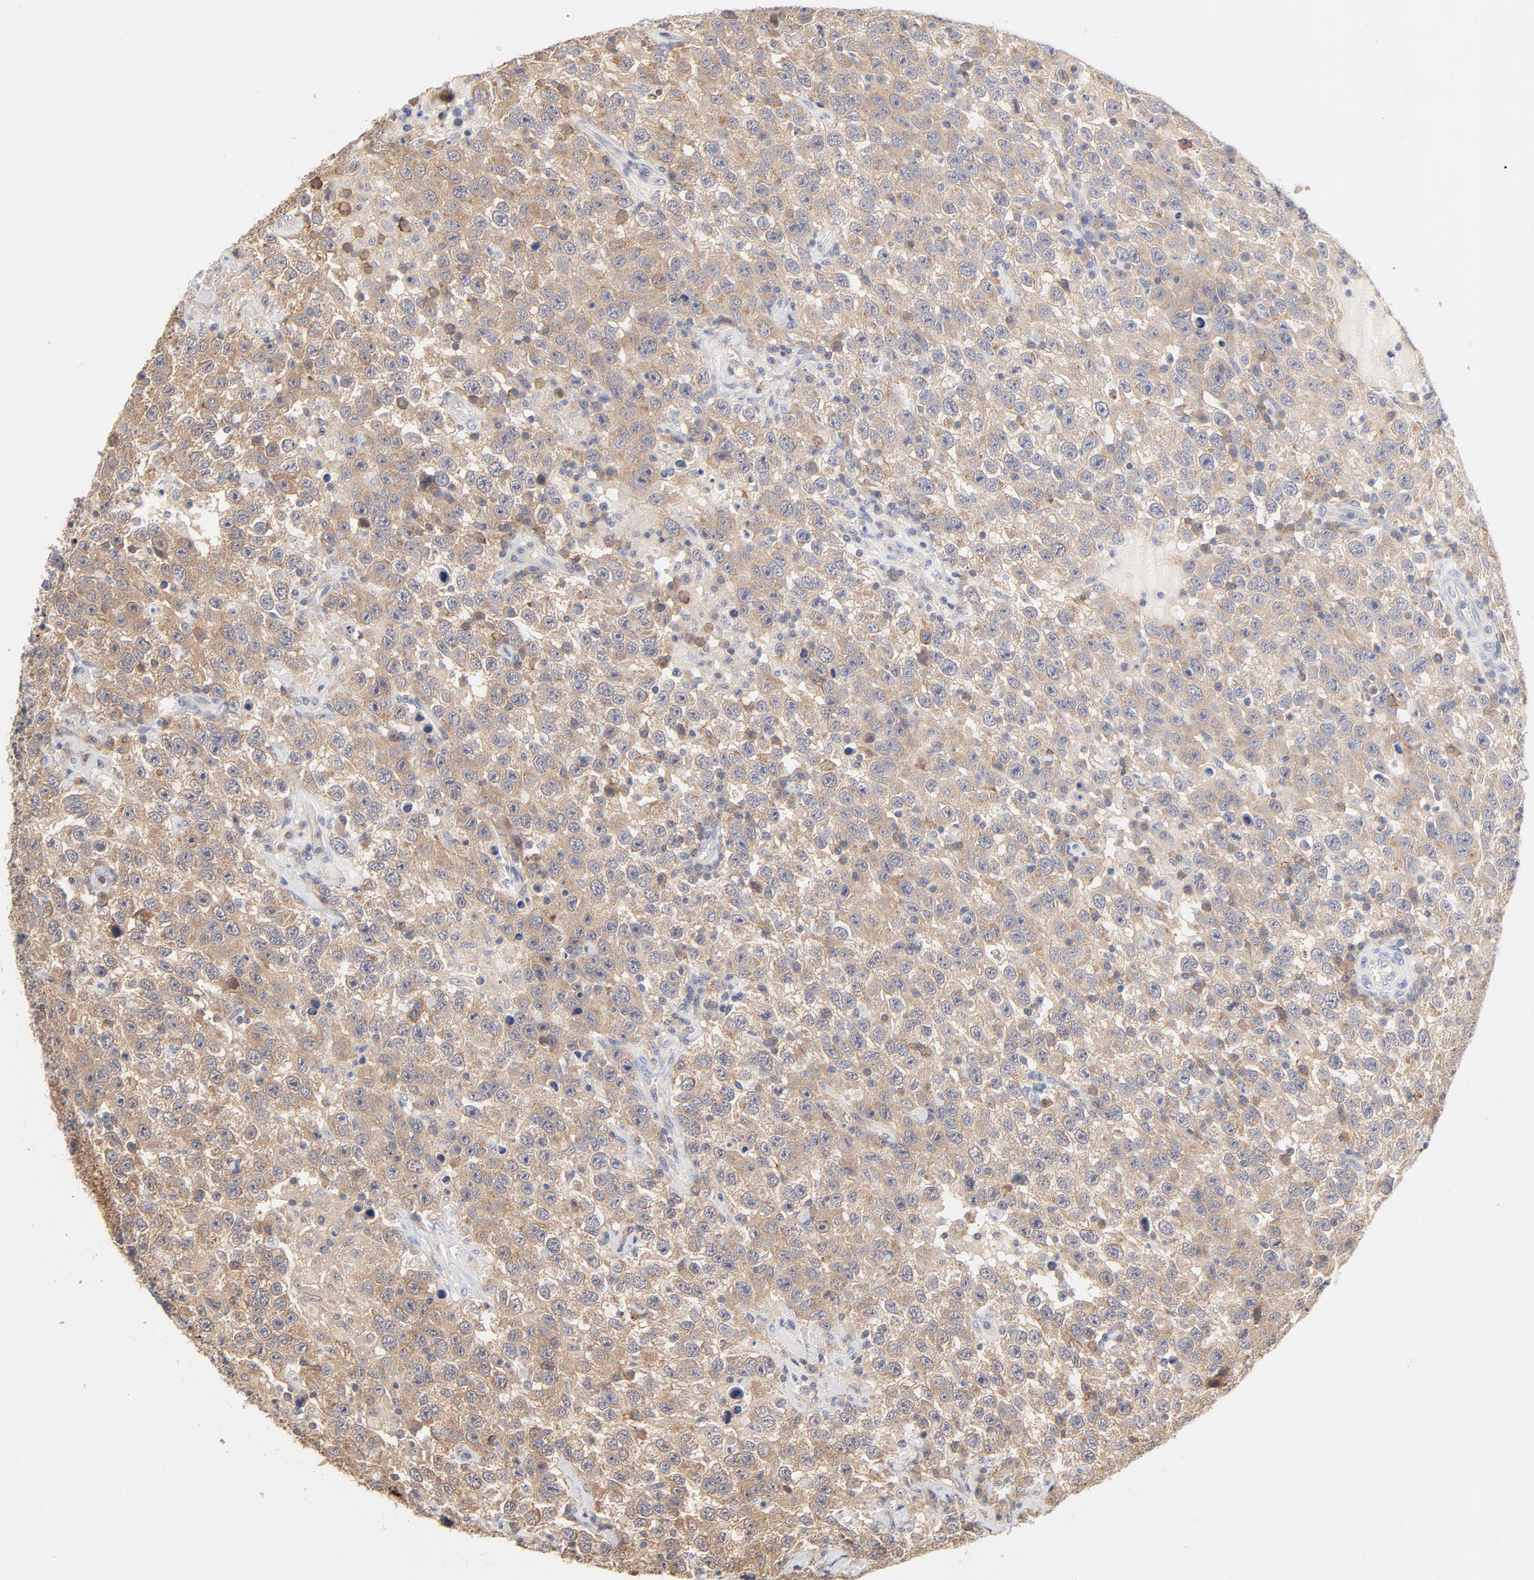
{"staining": {"intensity": "weak", "quantity": ">75%", "location": "cytoplasmic/membranous"}, "tissue": "testis cancer", "cell_type": "Tumor cells", "image_type": "cancer", "snomed": [{"axis": "morphology", "description": "Seminoma, NOS"}, {"axis": "topography", "description": "Testis"}], "caption": "Immunohistochemical staining of human testis seminoma displays low levels of weak cytoplasmic/membranous expression in approximately >75% of tumor cells. (brown staining indicates protein expression, while blue staining denotes nuclei).", "gene": "SETD3", "patient": {"sex": "male", "age": 41}}